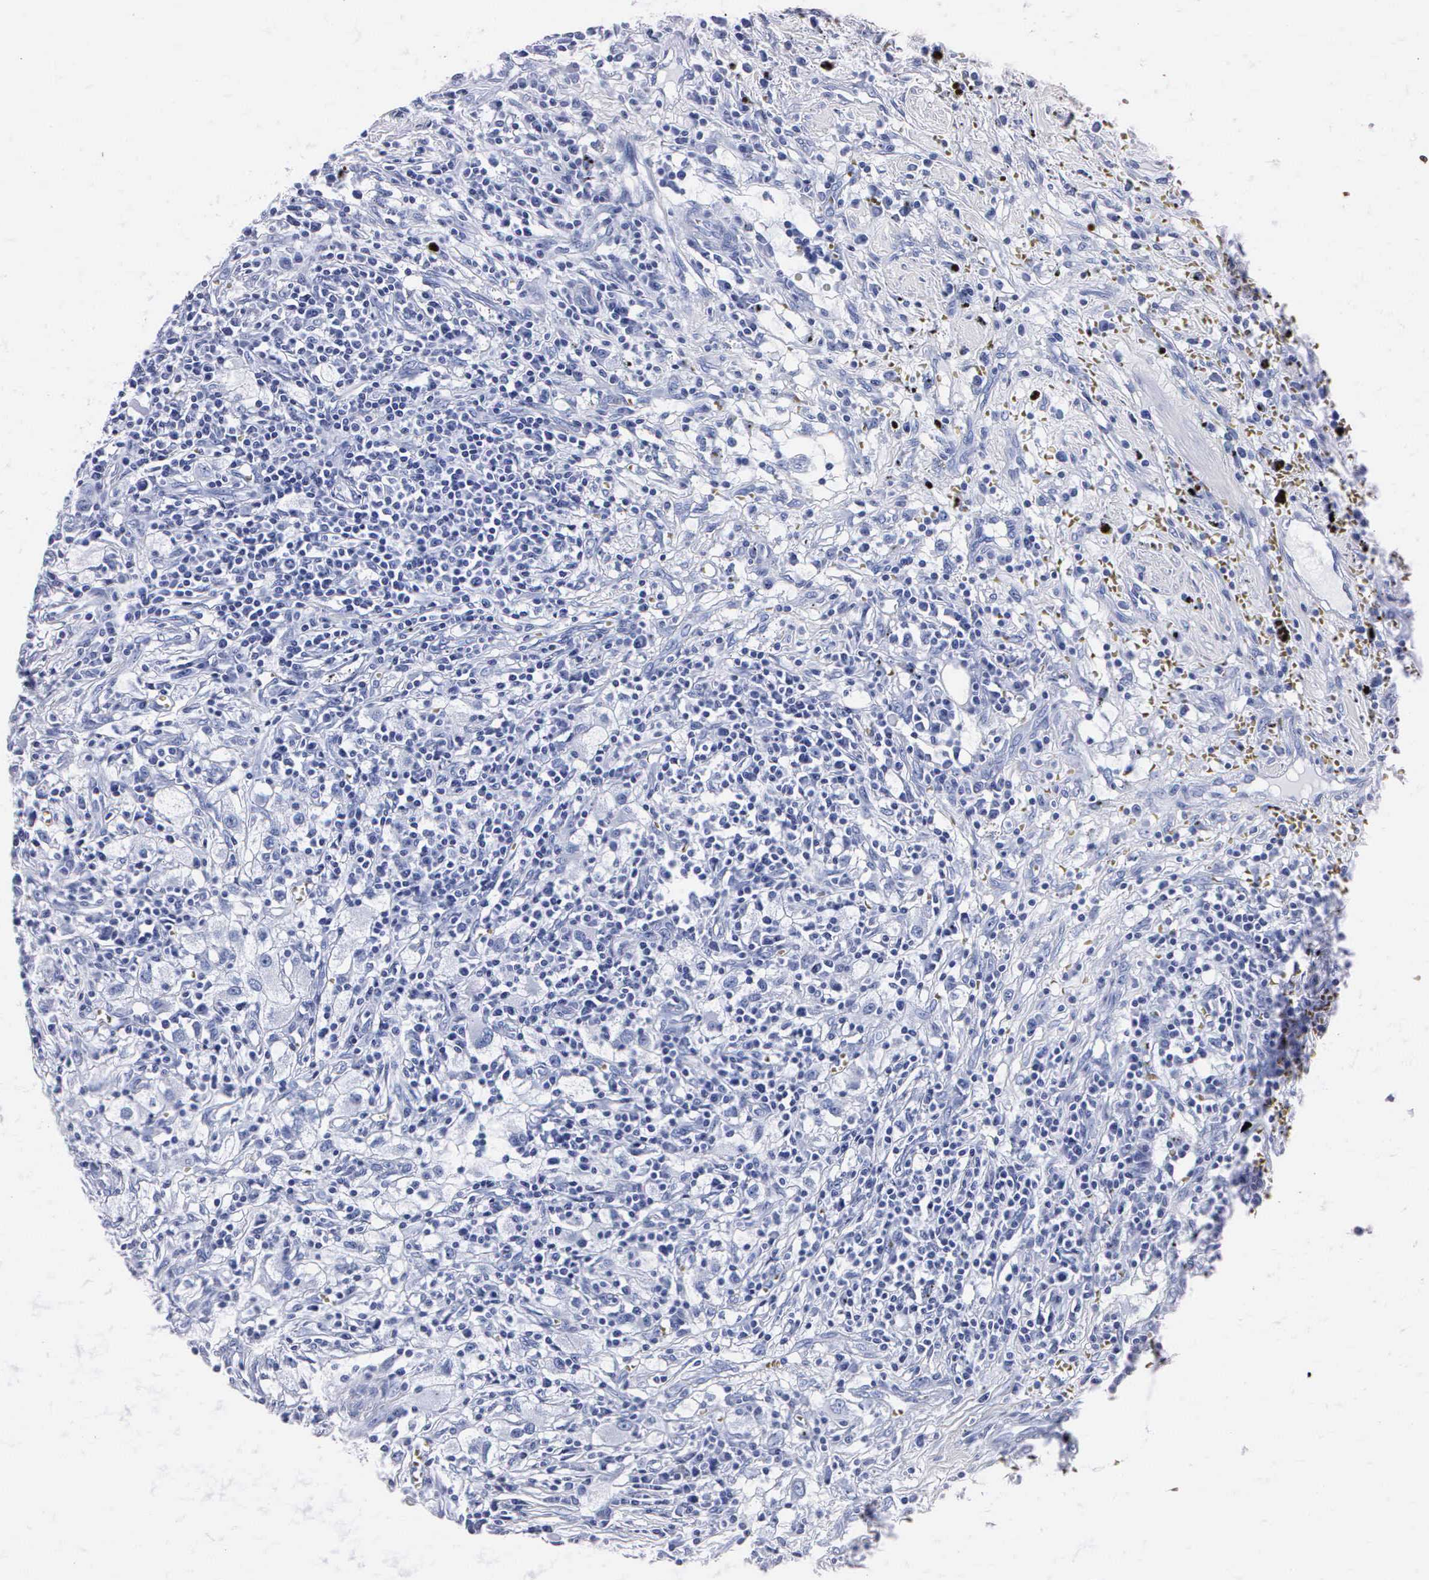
{"staining": {"intensity": "negative", "quantity": "none", "location": "none"}, "tissue": "renal cancer", "cell_type": "Tumor cells", "image_type": "cancer", "snomed": [{"axis": "morphology", "description": "Adenocarcinoma, NOS"}, {"axis": "topography", "description": "Kidney"}], "caption": "Tumor cells are negative for protein expression in human renal adenocarcinoma. Nuclei are stained in blue.", "gene": "MB", "patient": {"sex": "male", "age": 82}}